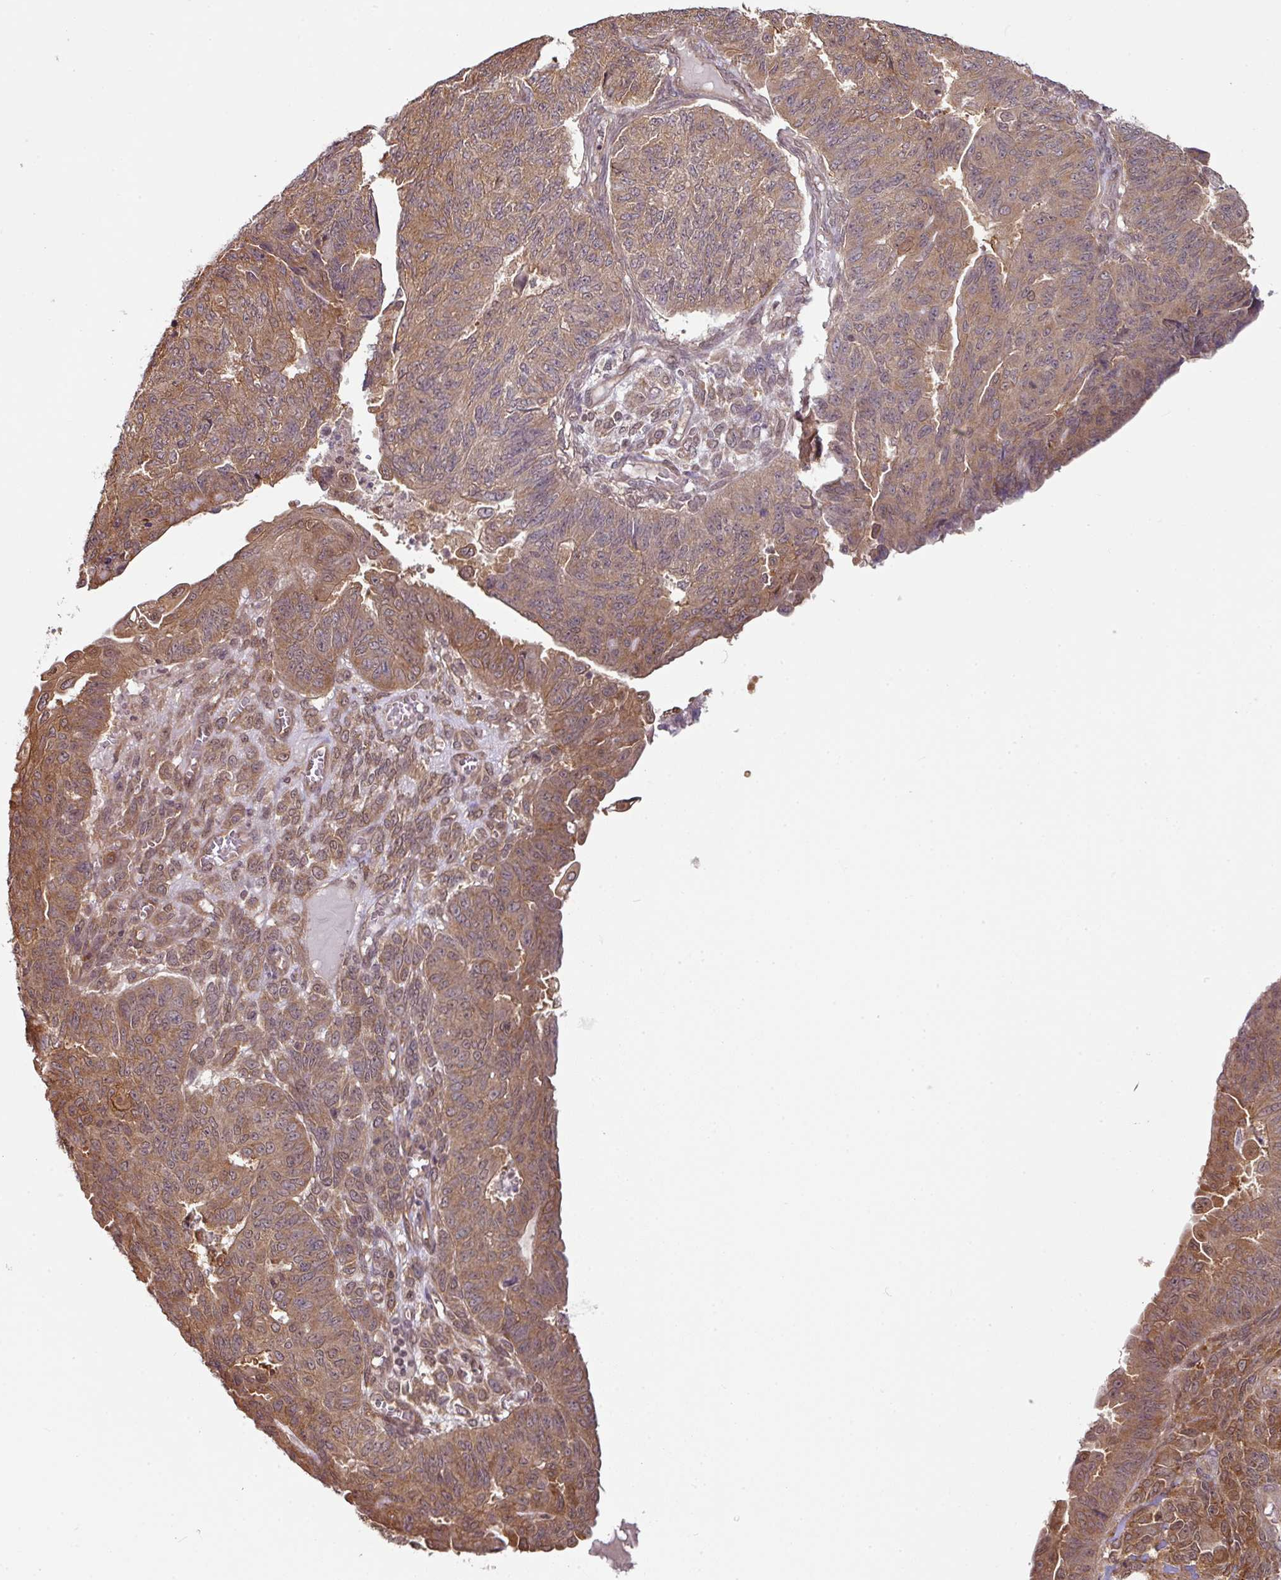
{"staining": {"intensity": "moderate", "quantity": ">75%", "location": "cytoplasmic/membranous"}, "tissue": "endometrial cancer", "cell_type": "Tumor cells", "image_type": "cancer", "snomed": [{"axis": "morphology", "description": "Adenocarcinoma, NOS"}, {"axis": "topography", "description": "Endometrium"}], "caption": "About >75% of tumor cells in adenocarcinoma (endometrial) demonstrate moderate cytoplasmic/membranous protein positivity as visualized by brown immunohistochemical staining.", "gene": "ANKRD18A", "patient": {"sex": "female", "age": 32}}